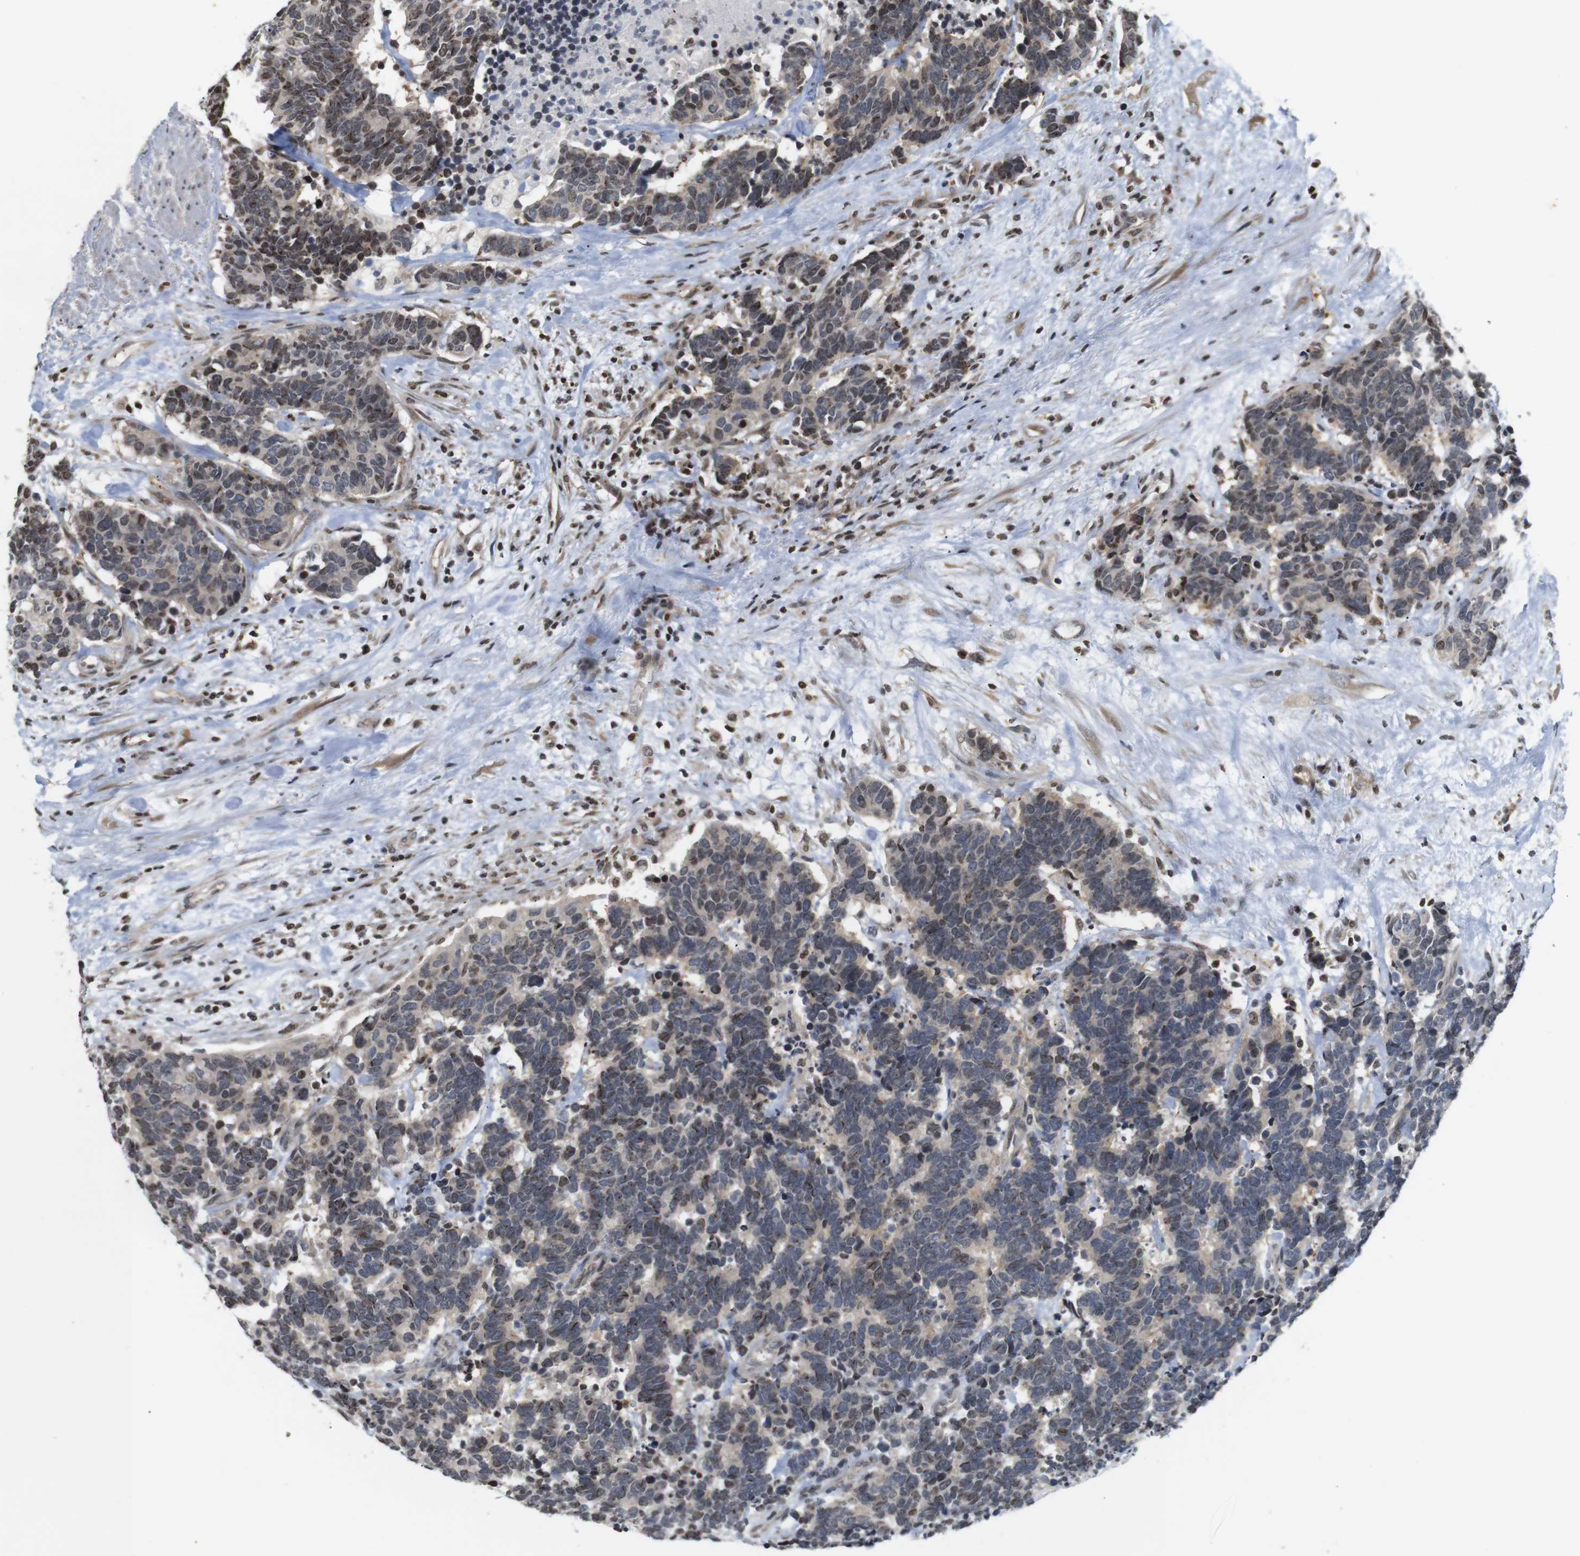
{"staining": {"intensity": "weak", "quantity": "25%-75%", "location": "cytoplasmic/membranous"}, "tissue": "carcinoid", "cell_type": "Tumor cells", "image_type": "cancer", "snomed": [{"axis": "morphology", "description": "Carcinoma, NOS"}, {"axis": "morphology", "description": "Carcinoid, malignant, NOS"}, {"axis": "topography", "description": "Urinary bladder"}], "caption": "Brown immunohistochemical staining in carcinoid displays weak cytoplasmic/membranous expression in approximately 25%-75% of tumor cells.", "gene": "MBD1", "patient": {"sex": "male", "age": 57}}